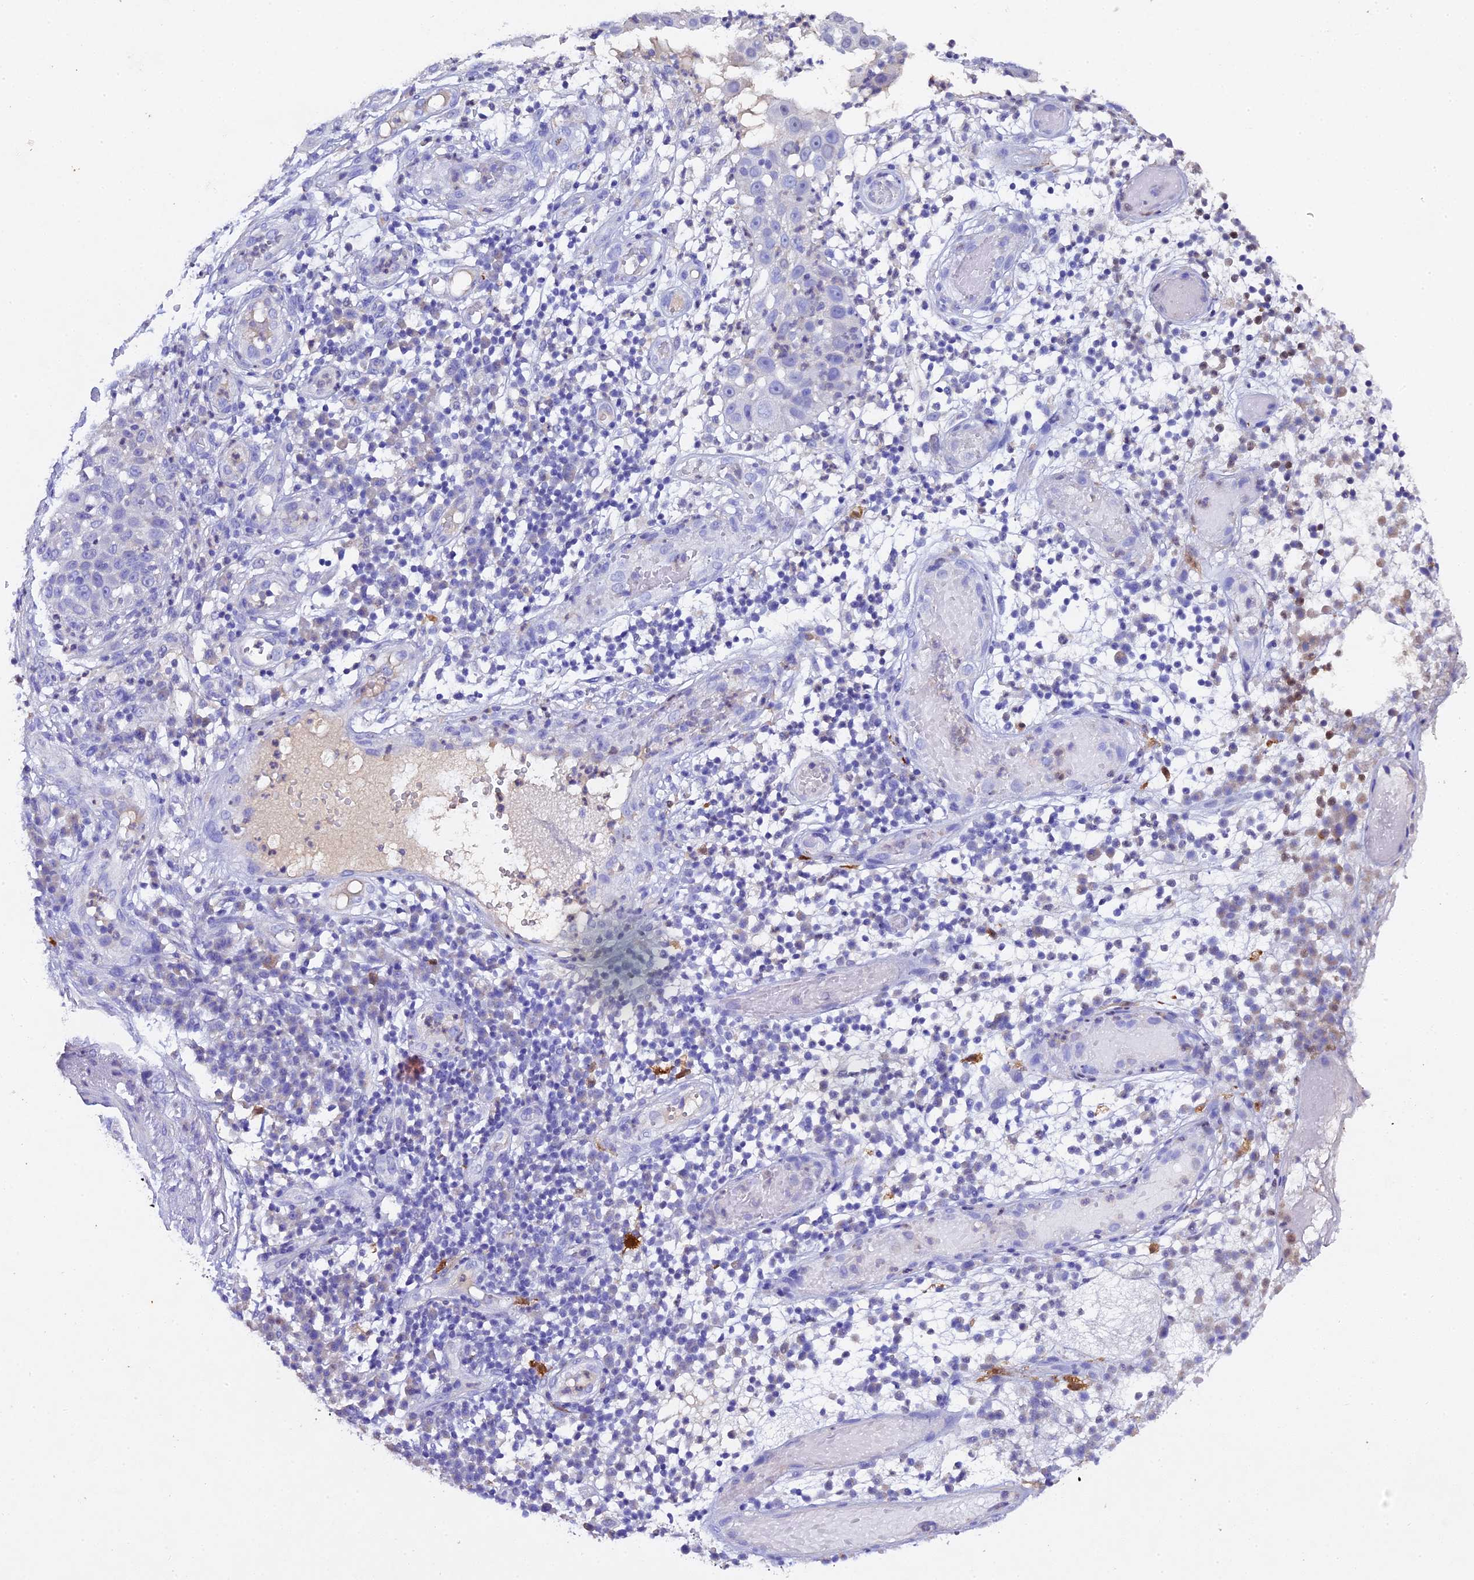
{"staining": {"intensity": "negative", "quantity": "none", "location": "none"}, "tissue": "skin cancer", "cell_type": "Tumor cells", "image_type": "cancer", "snomed": [{"axis": "morphology", "description": "Squamous cell carcinoma, NOS"}, {"axis": "topography", "description": "Skin"}], "caption": "Tumor cells show no significant protein staining in squamous cell carcinoma (skin). (Stains: DAB immunohistochemistry (IHC) with hematoxylin counter stain, Microscopy: brightfield microscopy at high magnification).", "gene": "TGDS", "patient": {"sex": "female", "age": 44}}